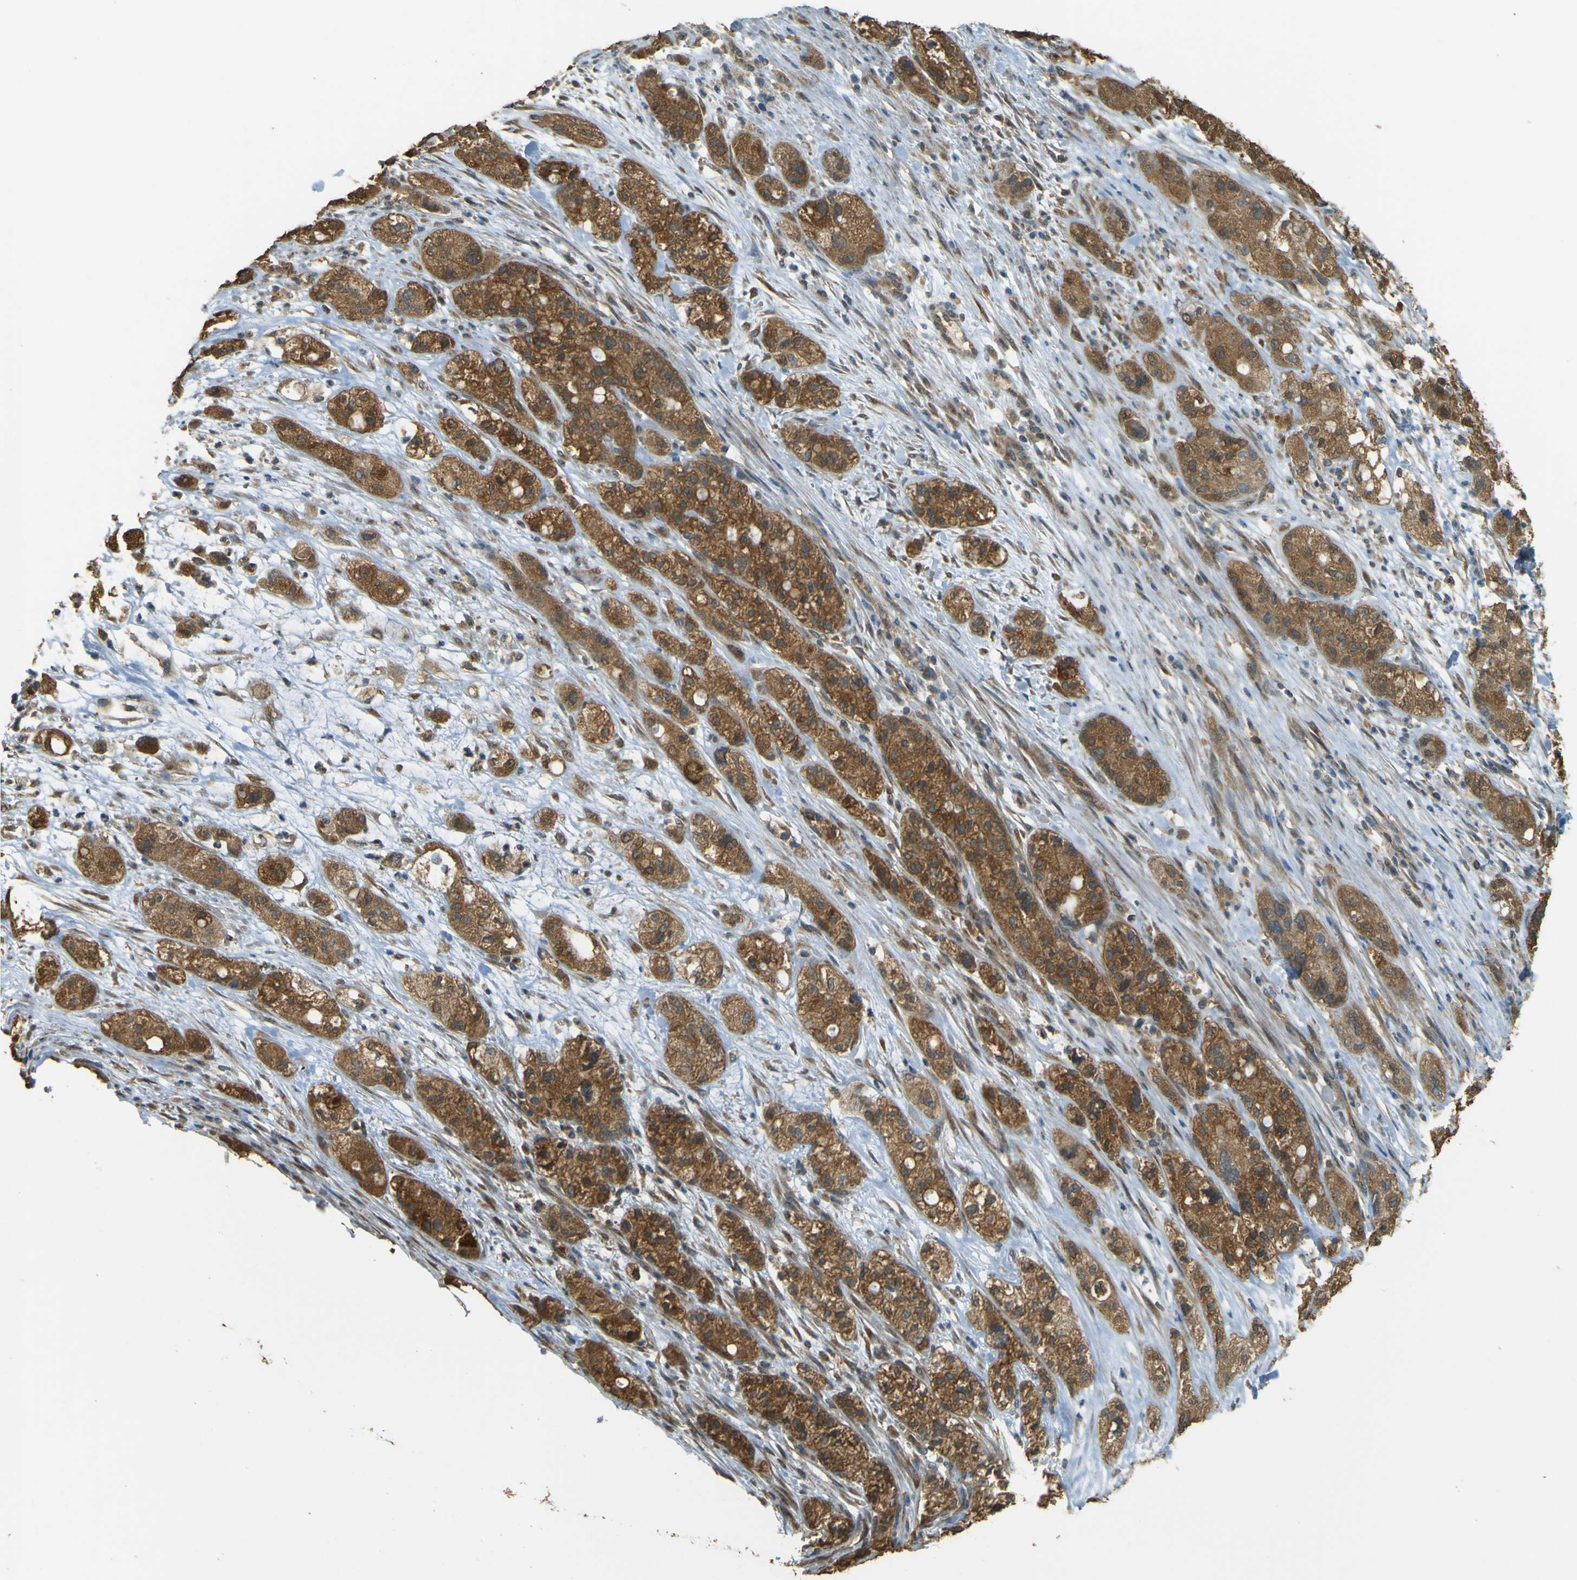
{"staining": {"intensity": "moderate", "quantity": ">75%", "location": "cytoplasmic/membranous"}, "tissue": "pancreatic cancer", "cell_type": "Tumor cells", "image_type": "cancer", "snomed": [{"axis": "morphology", "description": "Adenocarcinoma, NOS"}, {"axis": "topography", "description": "Pancreas"}], "caption": "Brown immunohistochemical staining in pancreatic cancer (adenocarcinoma) reveals moderate cytoplasmic/membranous expression in about >75% of tumor cells. The protein of interest is shown in brown color, while the nuclei are stained blue.", "gene": "GOLGA1", "patient": {"sex": "female", "age": 78}}